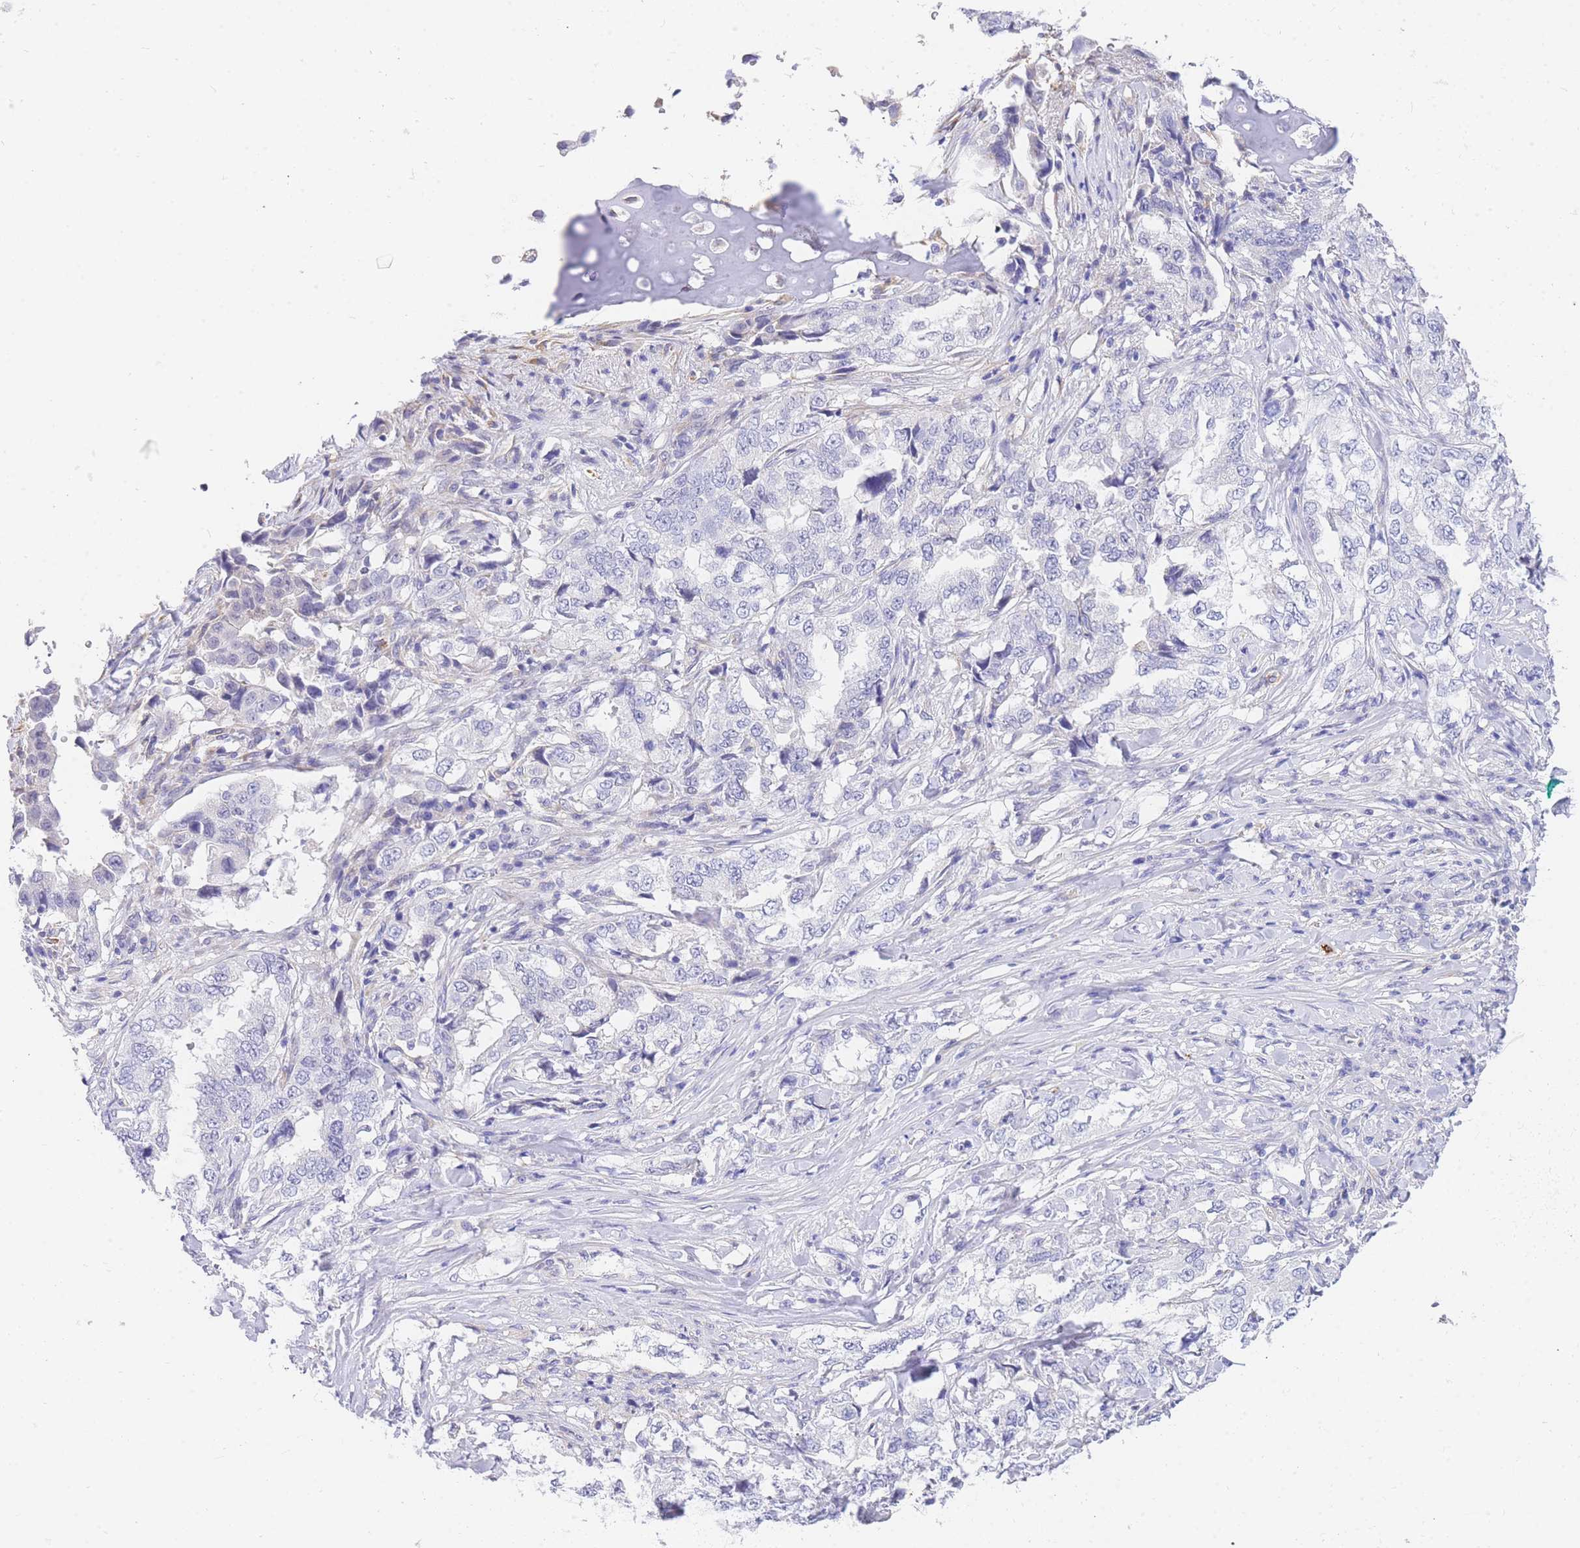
{"staining": {"intensity": "negative", "quantity": "none", "location": "none"}, "tissue": "lung cancer", "cell_type": "Tumor cells", "image_type": "cancer", "snomed": [{"axis": "morphology", "description": "Adenocarcinoma, NOS"}, {"axis": "topography", "description": "Lung"}], "caption": "Lung cancer (adenocarcinoma) was stained to show a protein in brown. There is no significant staining in tumor cells.", "gene": "SRSF12", "patient": {"sex": "female", "age": 51}}